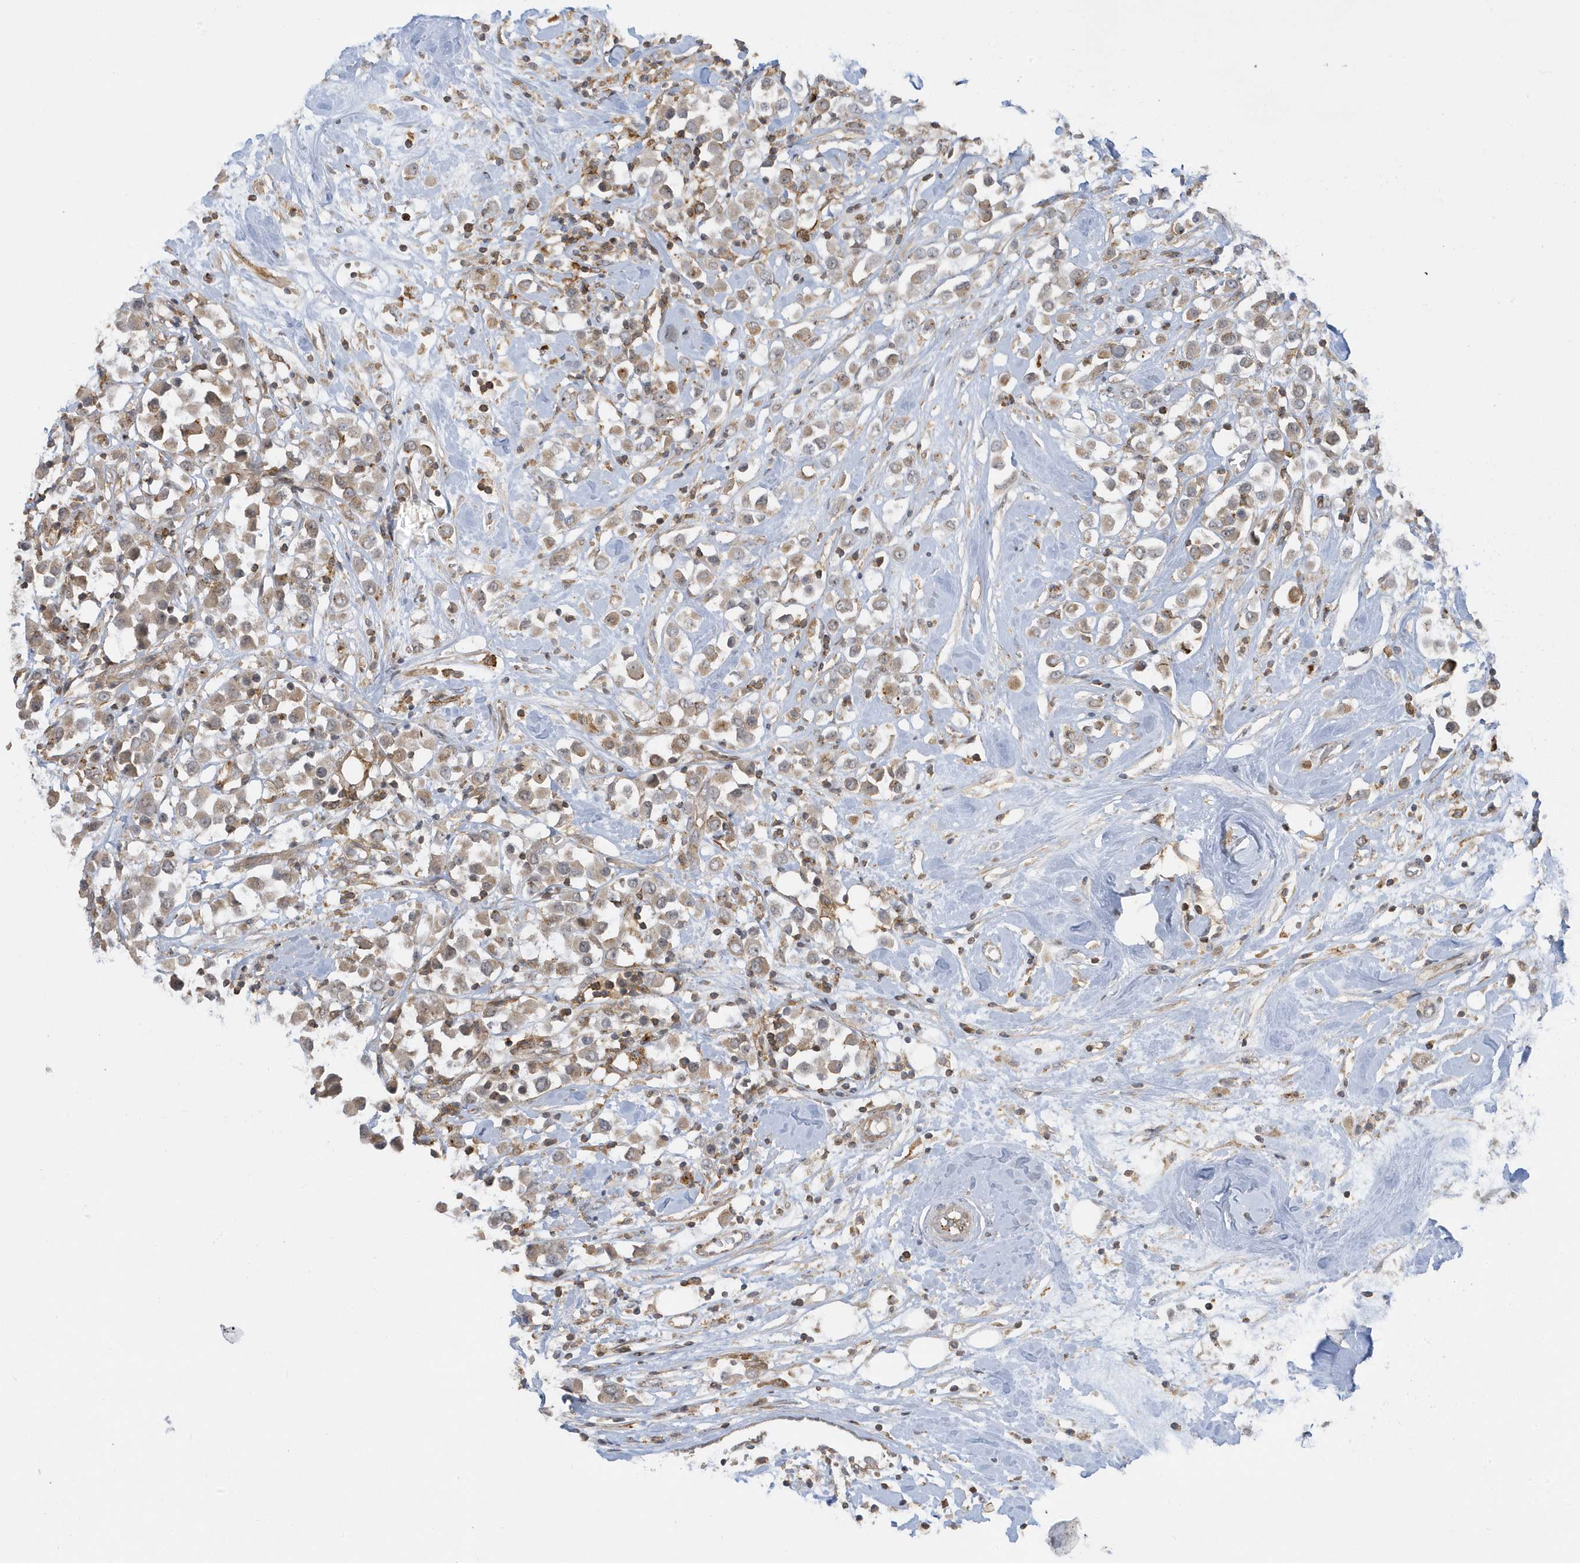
{"staining": {"intensity": "moderate", "quantity": ">75%", "location": "cytoplasmic/membranous"}, "tissue": "breast cancer", "cell_type": "Tumor cells", "image_type": "cancer", "snomed": [{"axis": "morphology", "description": "Duct carcinoma"}, {"axis": "topography", "description": "Breast"}], "caption": "IHC staining of invasive ductal carcinoma (breast), which reveals medium levels of moderate cytoplasmic/membranous staining in about >75% of tumor cells indicating moderate cytoplasmic/membranous protein staining. The staining was performed using DAB (brown) for protein detection and nuclei were counterstained in hematoxylin (blue).", "gene": "ZBTB8A", "patient": {"sex": "female", "age": 61}}